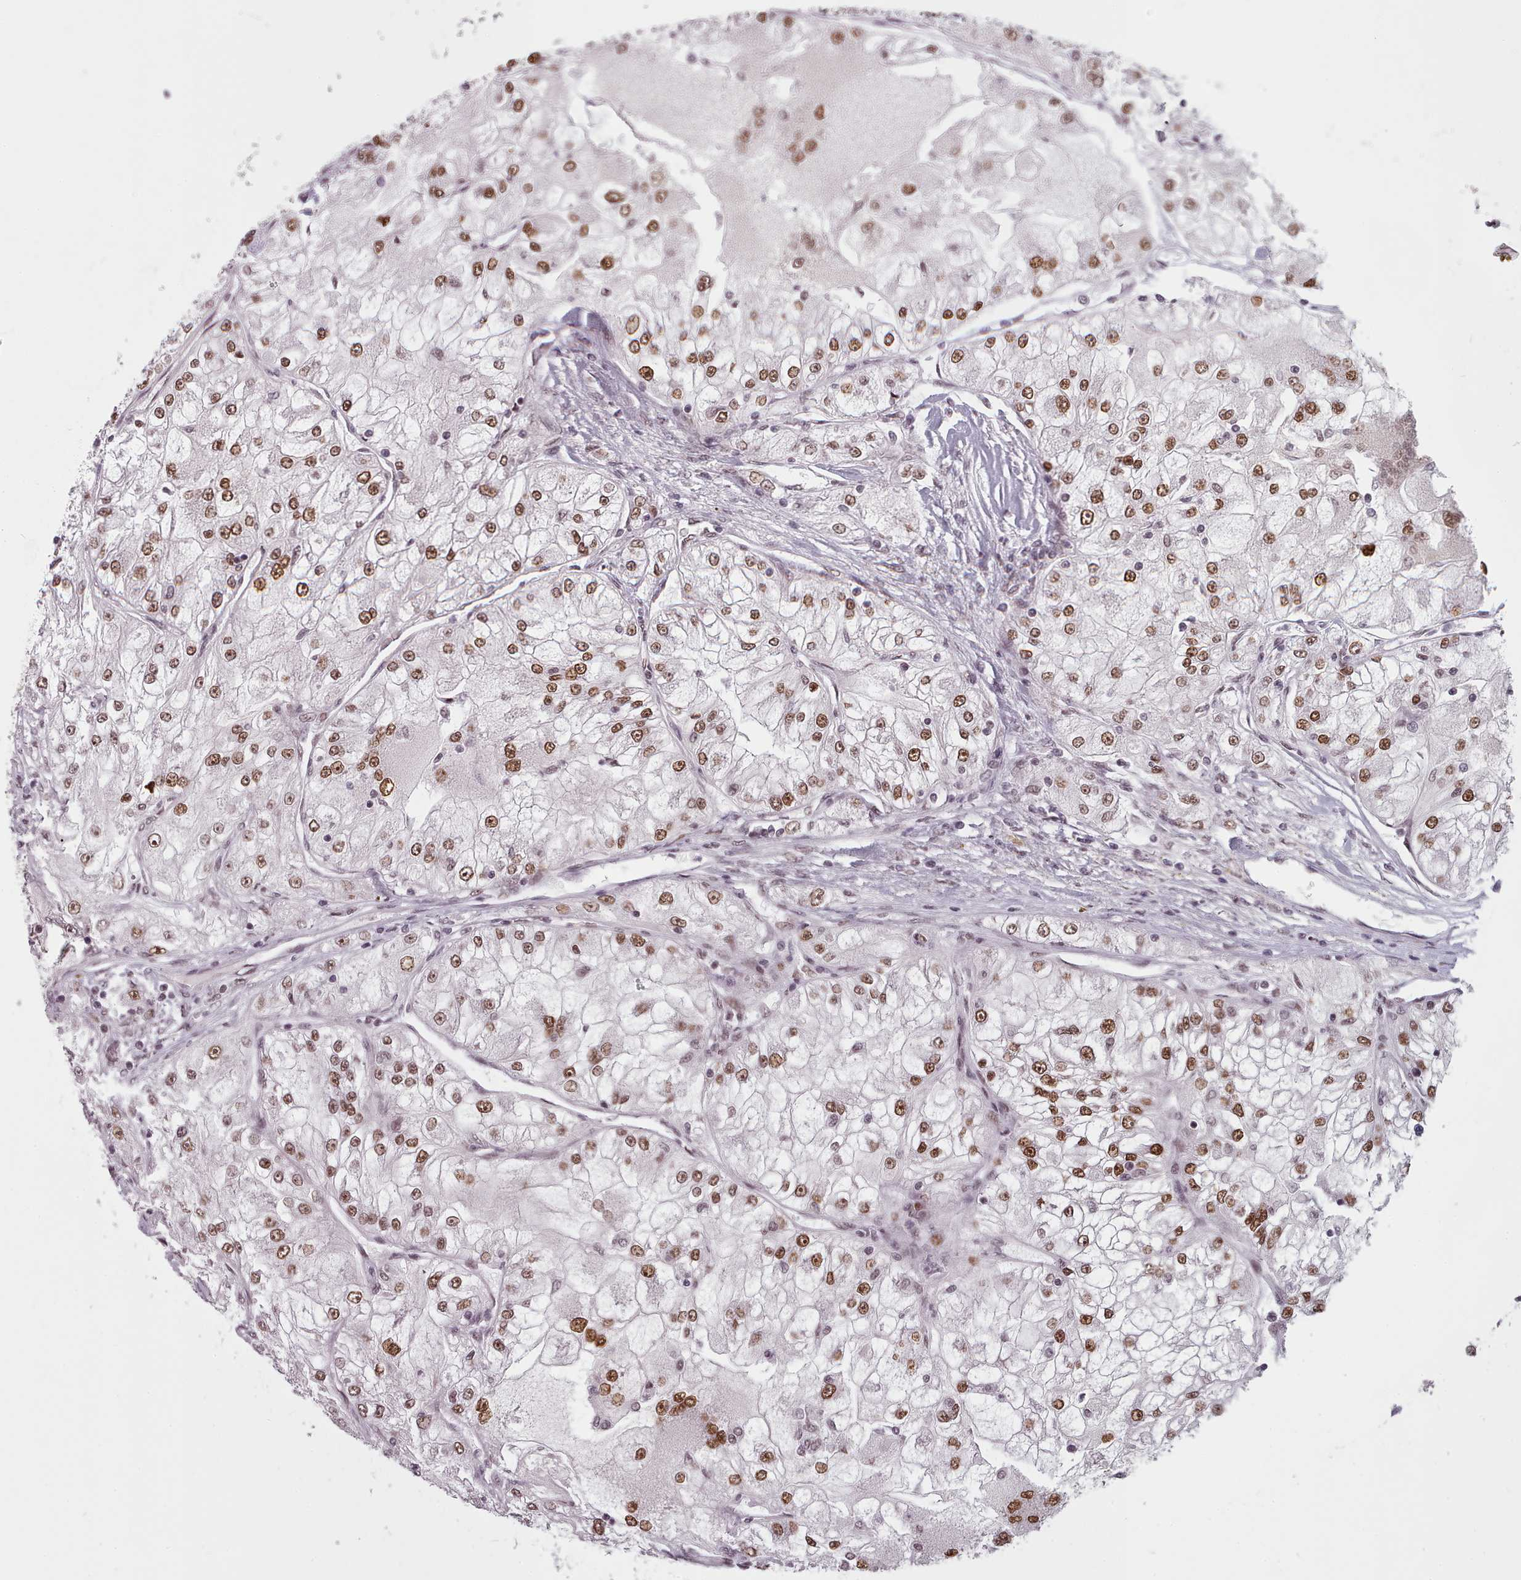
{"staining": {"intensity": "moderate", "quantity": ">75%", "location": "nuclear"}, "tissue": "renal cancer", "cell_type": "Tumor cells", "image_type": "cancer", "snomed": [{"axis": "morphology", "description": "Adenocarcinoma, NOS"}, {"axis": "topography", "description": "Kidney"}], "caption": "Immunohistochemistry (IHC) micrograph of neoplastic tissue: adenocarcinoma (renal) stained using IHC demonstrates medium levels of moderate protein expression localized specifically in the nuclear of tumor cells, appearing as a nuclear brown color.", "gene": "SRSF9", "patient": {"sex": "female", "age": 72}}